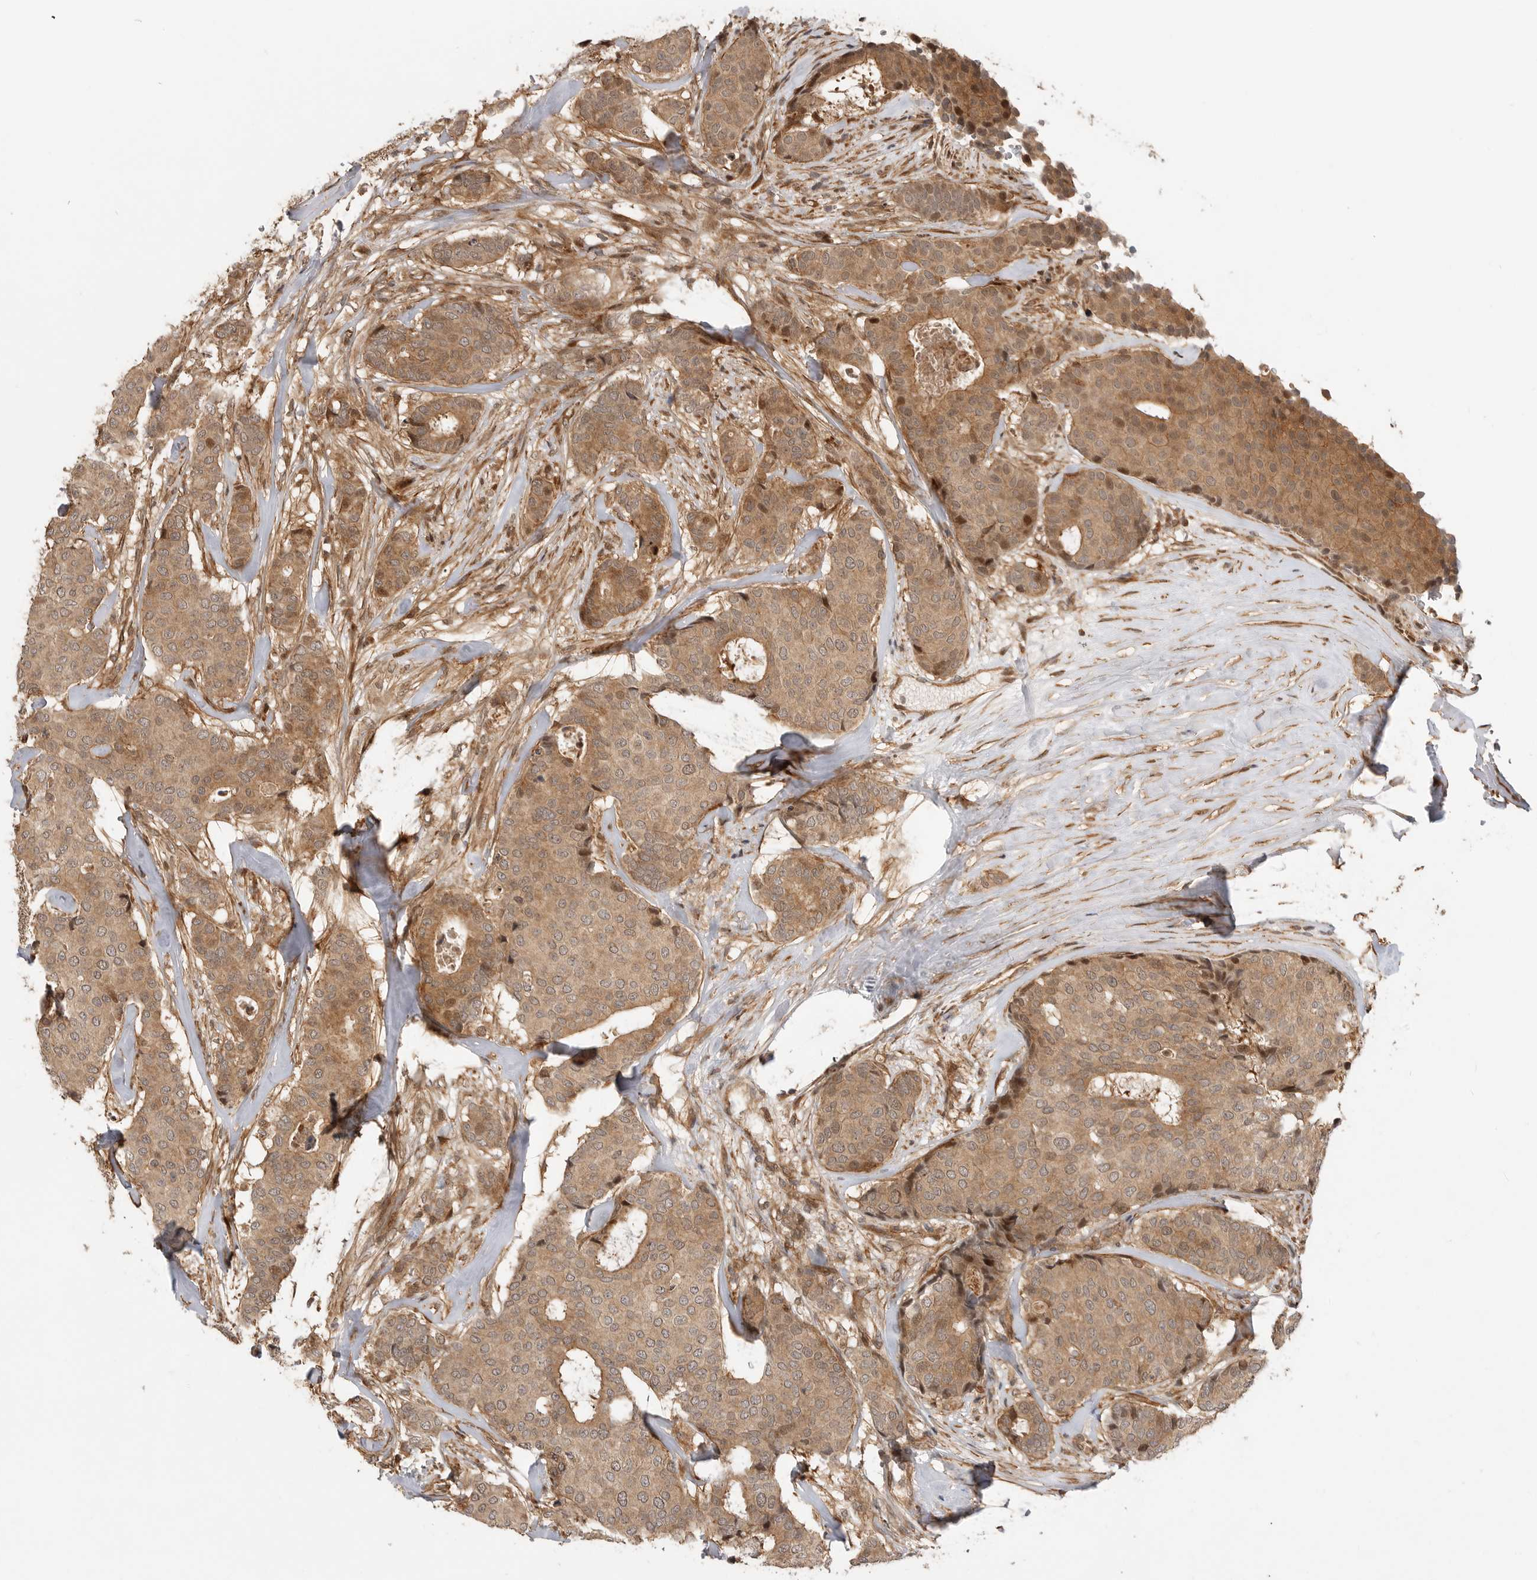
{"staining": {"intensity": "moderate", "quantity": ">75%", "location": "cytoplasmic/membranous,nuclear"}, "tissue": "breast cancer", "cell_type": "Tumor cells", "image_type": "cancer", "snomed": [{"axis": "morphology", "description": "Duct carcinoma"}, {"axis": "topography", "description": "Breast"}], "caption": "Immunohistochemical staining of human intraductal carcinoma (breast) demonstrates medium levels of moderate cytoplasmic/membranous and nuclear protein positivity in about >75% of tumor cells. Using DAB (3,3'-diaminobenzidine) (brown) and hematoxylin (blue) stains, captured at high magnification using brightfield microscopy.", "gene": "ADPRS", "patient": {"sex": "female", "age": 75}}